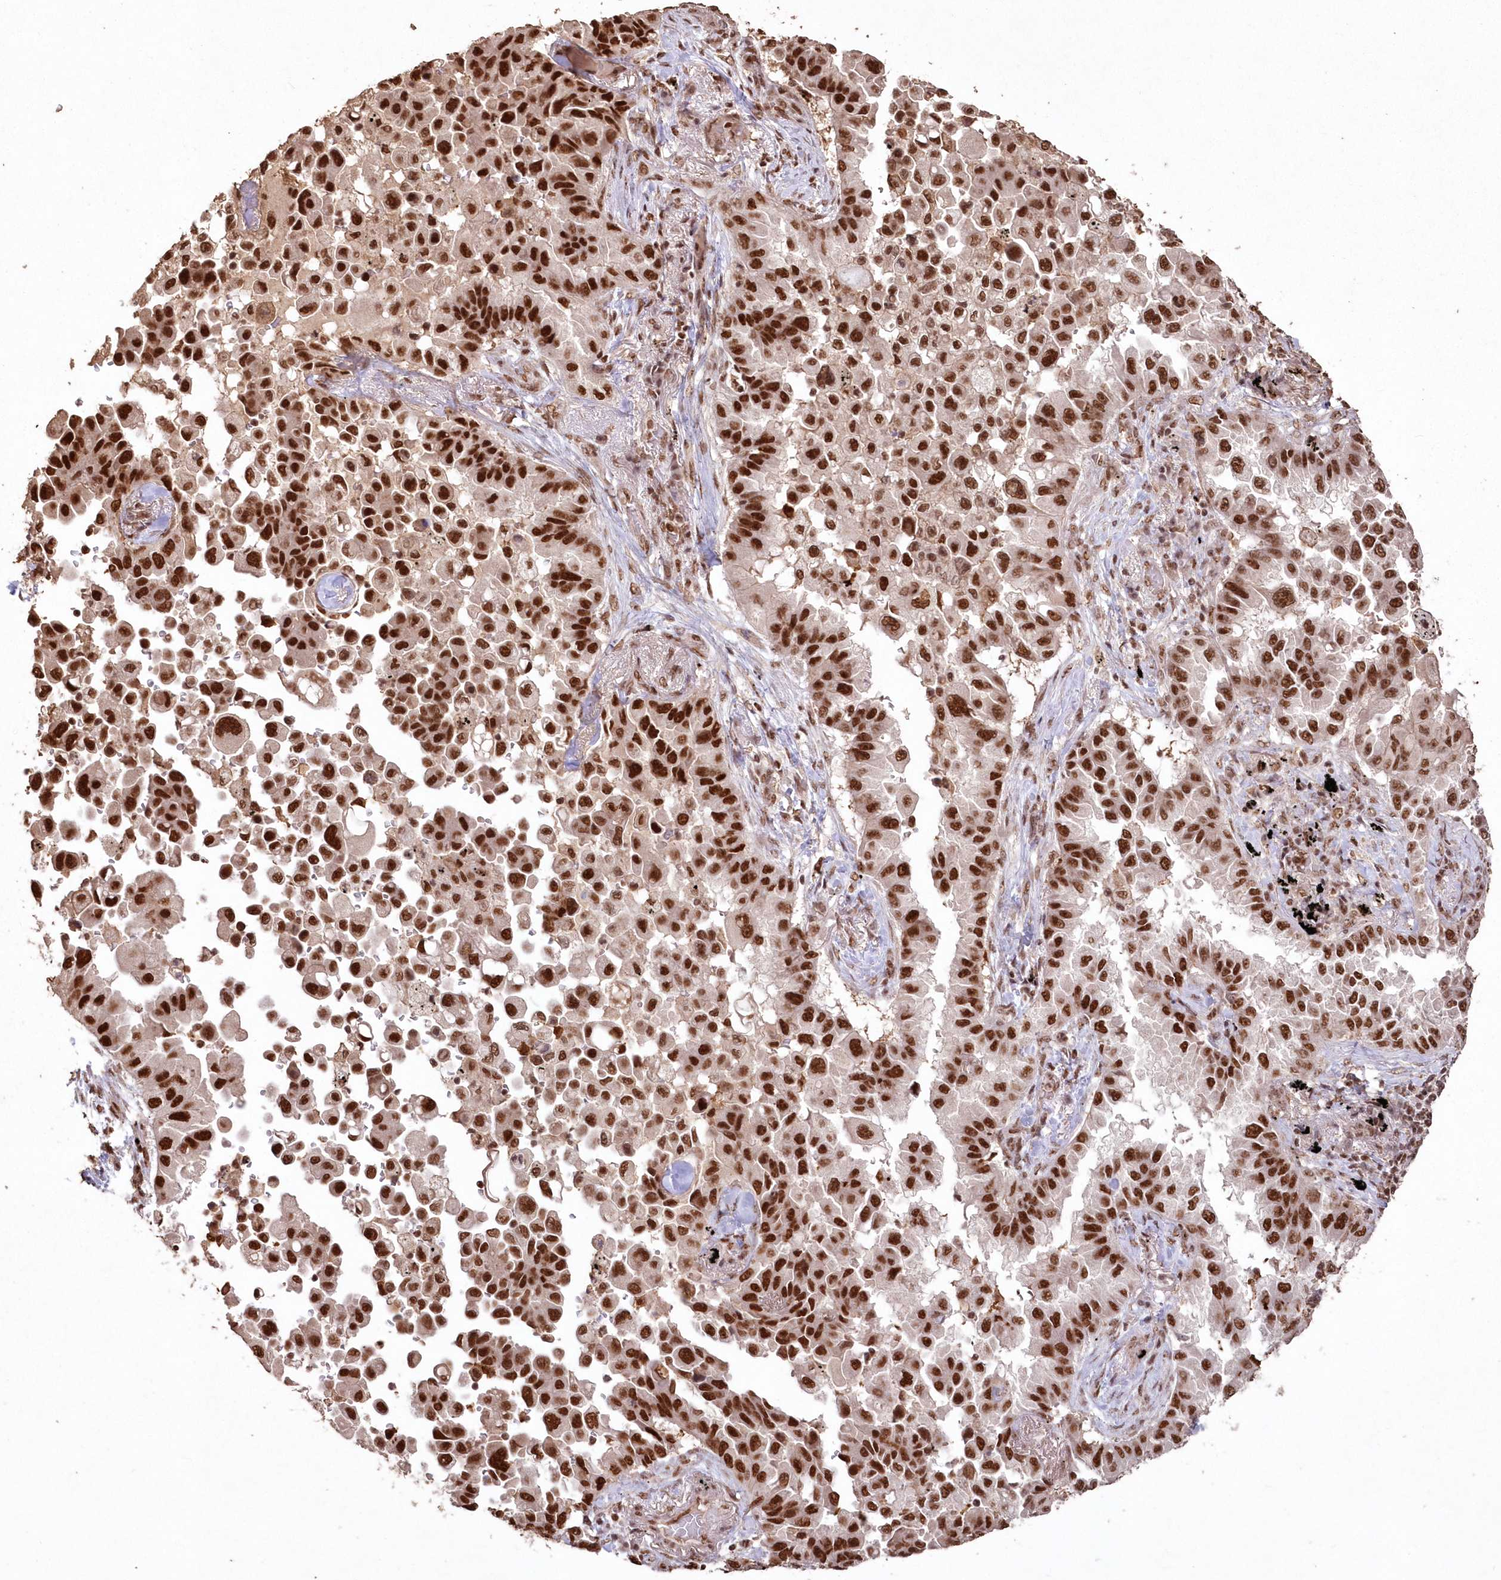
{"staining": {"intensity": "strong", "quantity": ">75%", "location": "nuclear"}, "tissue": "lung cancer", "cell_type": "Tumor cells", "image_type": "cancer", "snomed": [{"axis": "morphology", "description": "Adenocarcinoma, NOS"}, {"axis": "topography", "description": "Lung"}], "caption": "This is a histology image of immunohistochemistry (IHC) staining of lung cancer (adenocarcinoma), which shows strong expression in the nuclear of tumor cells.", "gene": "PDS5A", "patient": {"sex": "female", "age": 67}}